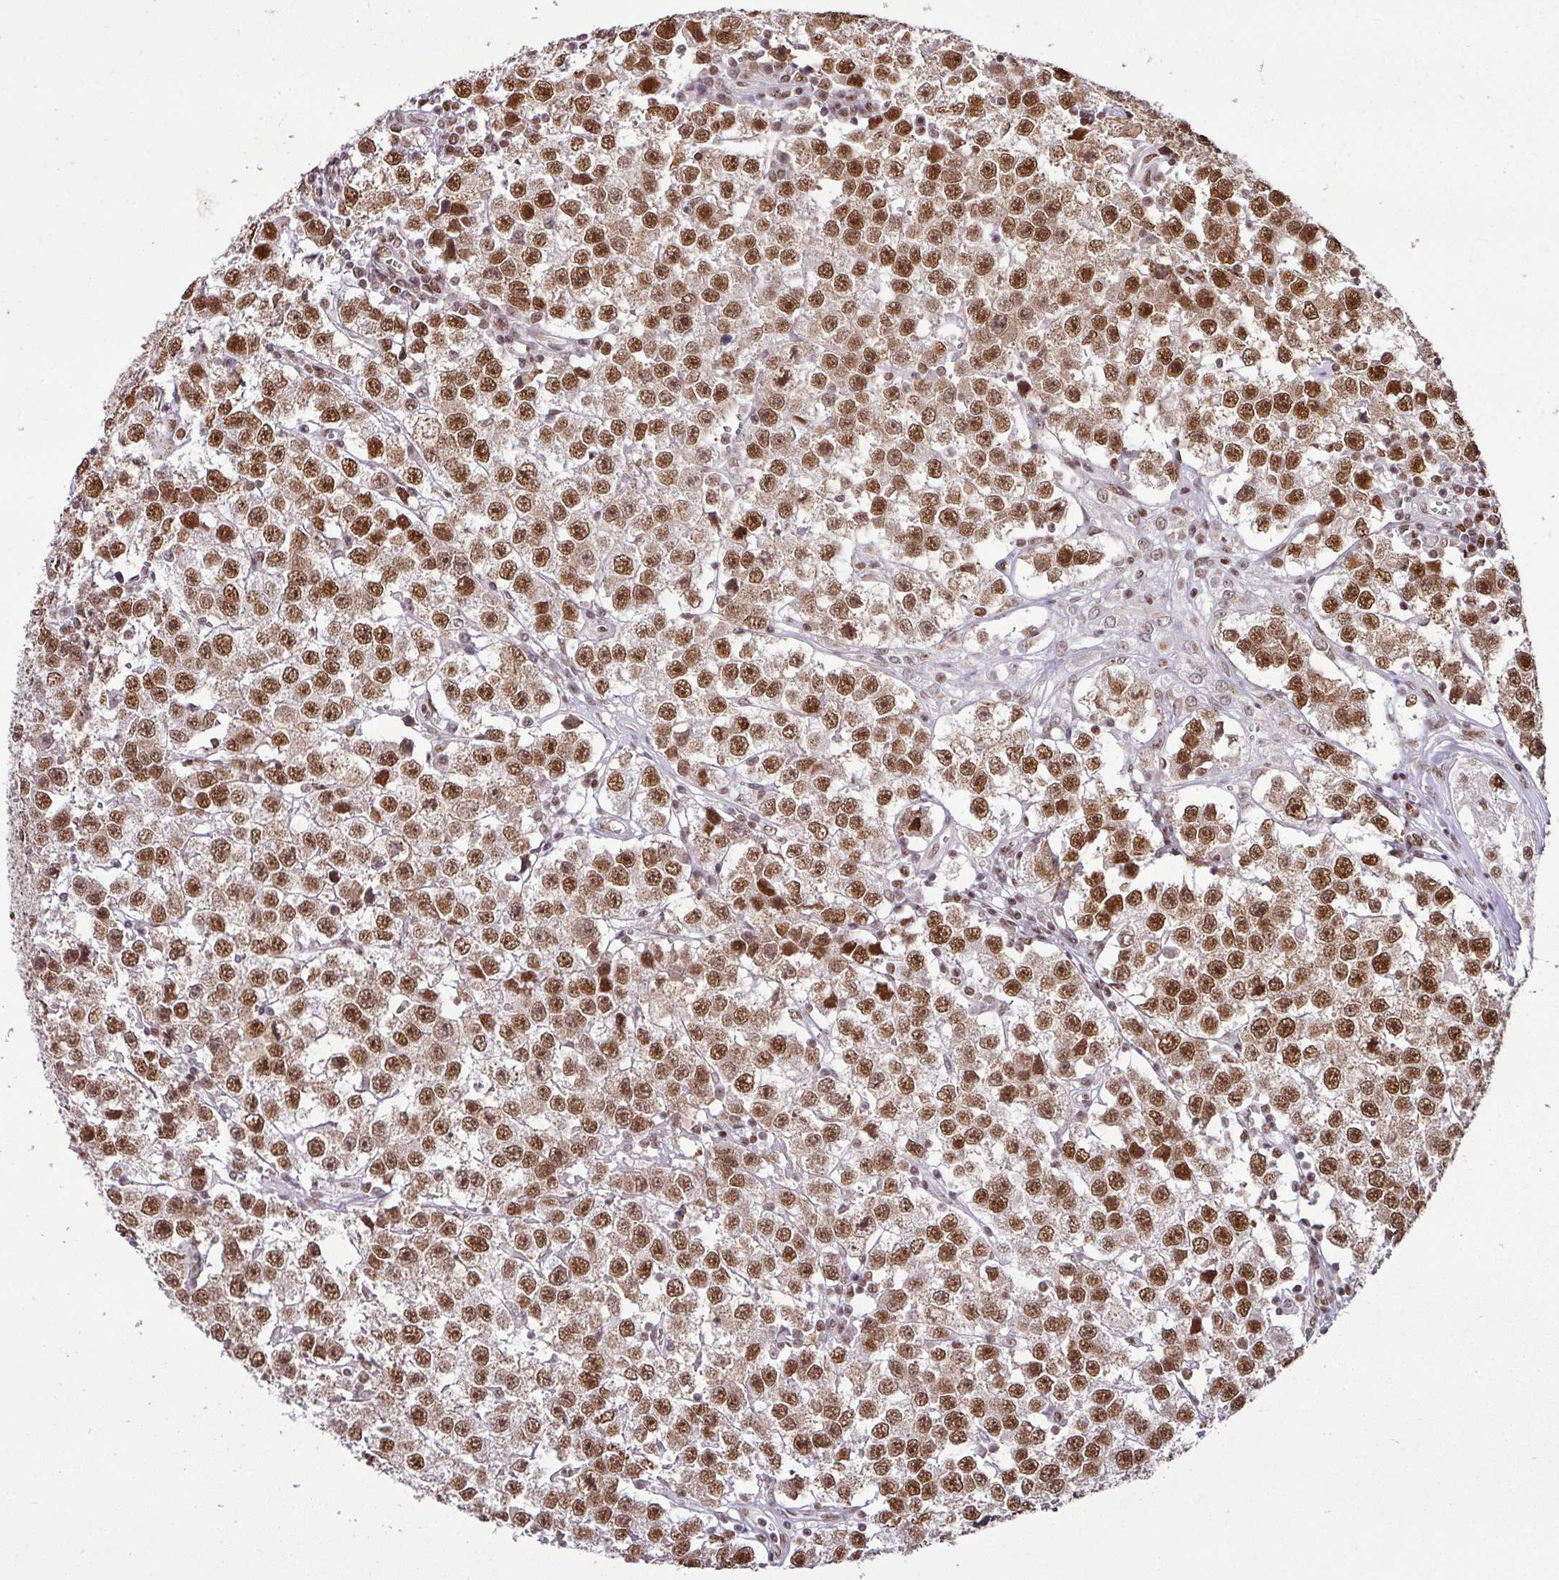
{"staining": {"intensity": "moderate", "quantity": ">75%", "location": "nuclear"}, "tissue": "testis cancer", "cell_type": "Tumor cells", "image_type": "cancer", "snomed": [{"axis": "morphology", "description": "Seminoma, NOS"}, {"axis": "topography", "description": "Testis"}], "caption": "This photomicrograph reveals IHC staining of testis seminoma, with medium moderate nuclear staining in approximately >75% of tumor cells.", "gene": "PGAP4", "patient": {"sex": "male", "age": 34}}